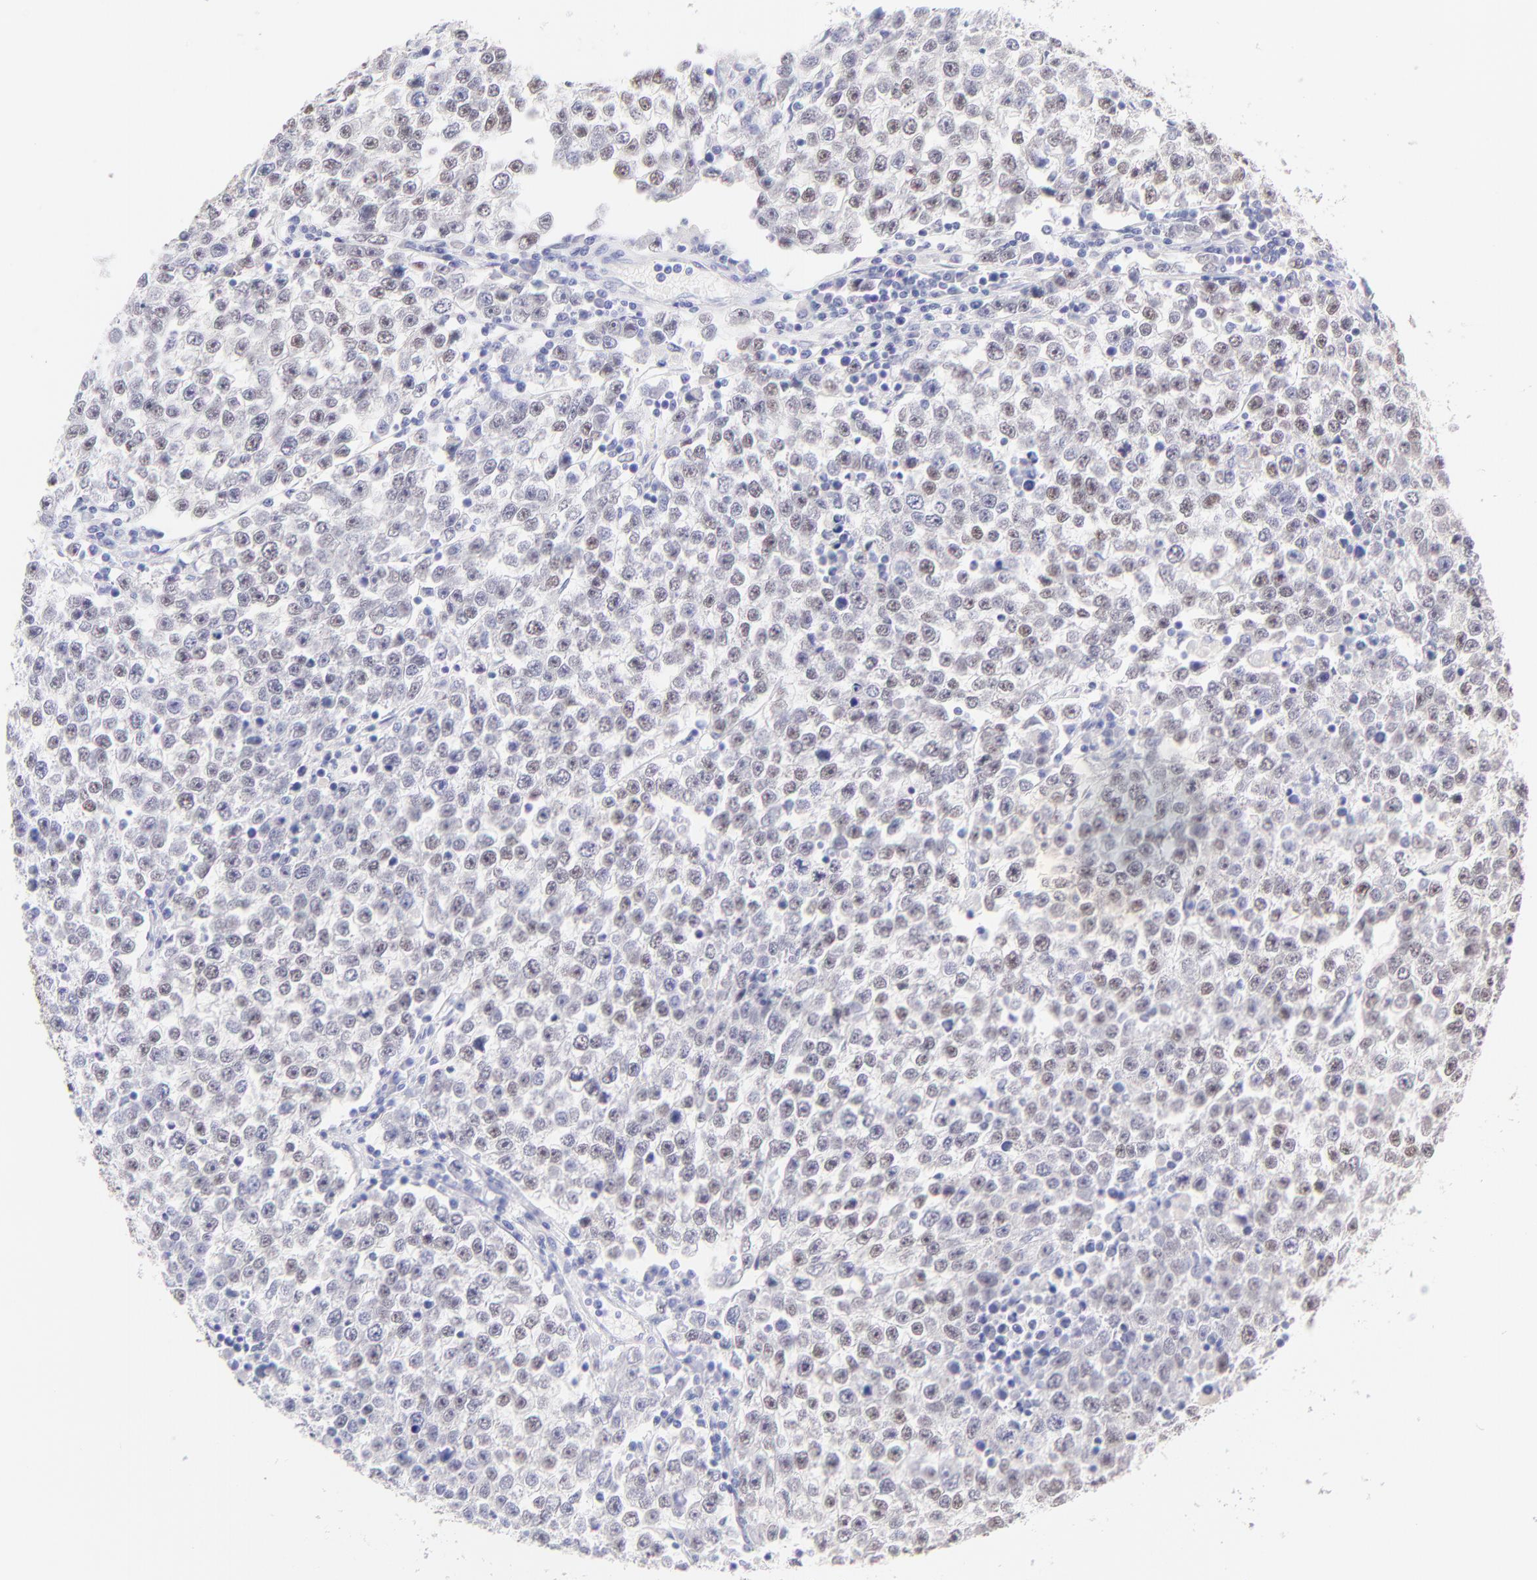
{"staining": {"intensity": "weak", "quantity": "25%-75%", "location": "nuclear"}, "tissue": "testis cancer", "cell_type": "Tumor cells", "image_type": "cancer", "snomed": [{"axis": "morphology", "description": "Seminoma, NOS"}, {"axis": "topography", "description": "Testis"}], "caption": "Immunohistochemical staining of testis cancer (seminoma) demonstrates low levels of weak nuclear expression in about 25%-75% of tumor cells.", "gene": "KLF4", "patient": {"sex": "male", "age": 36}}